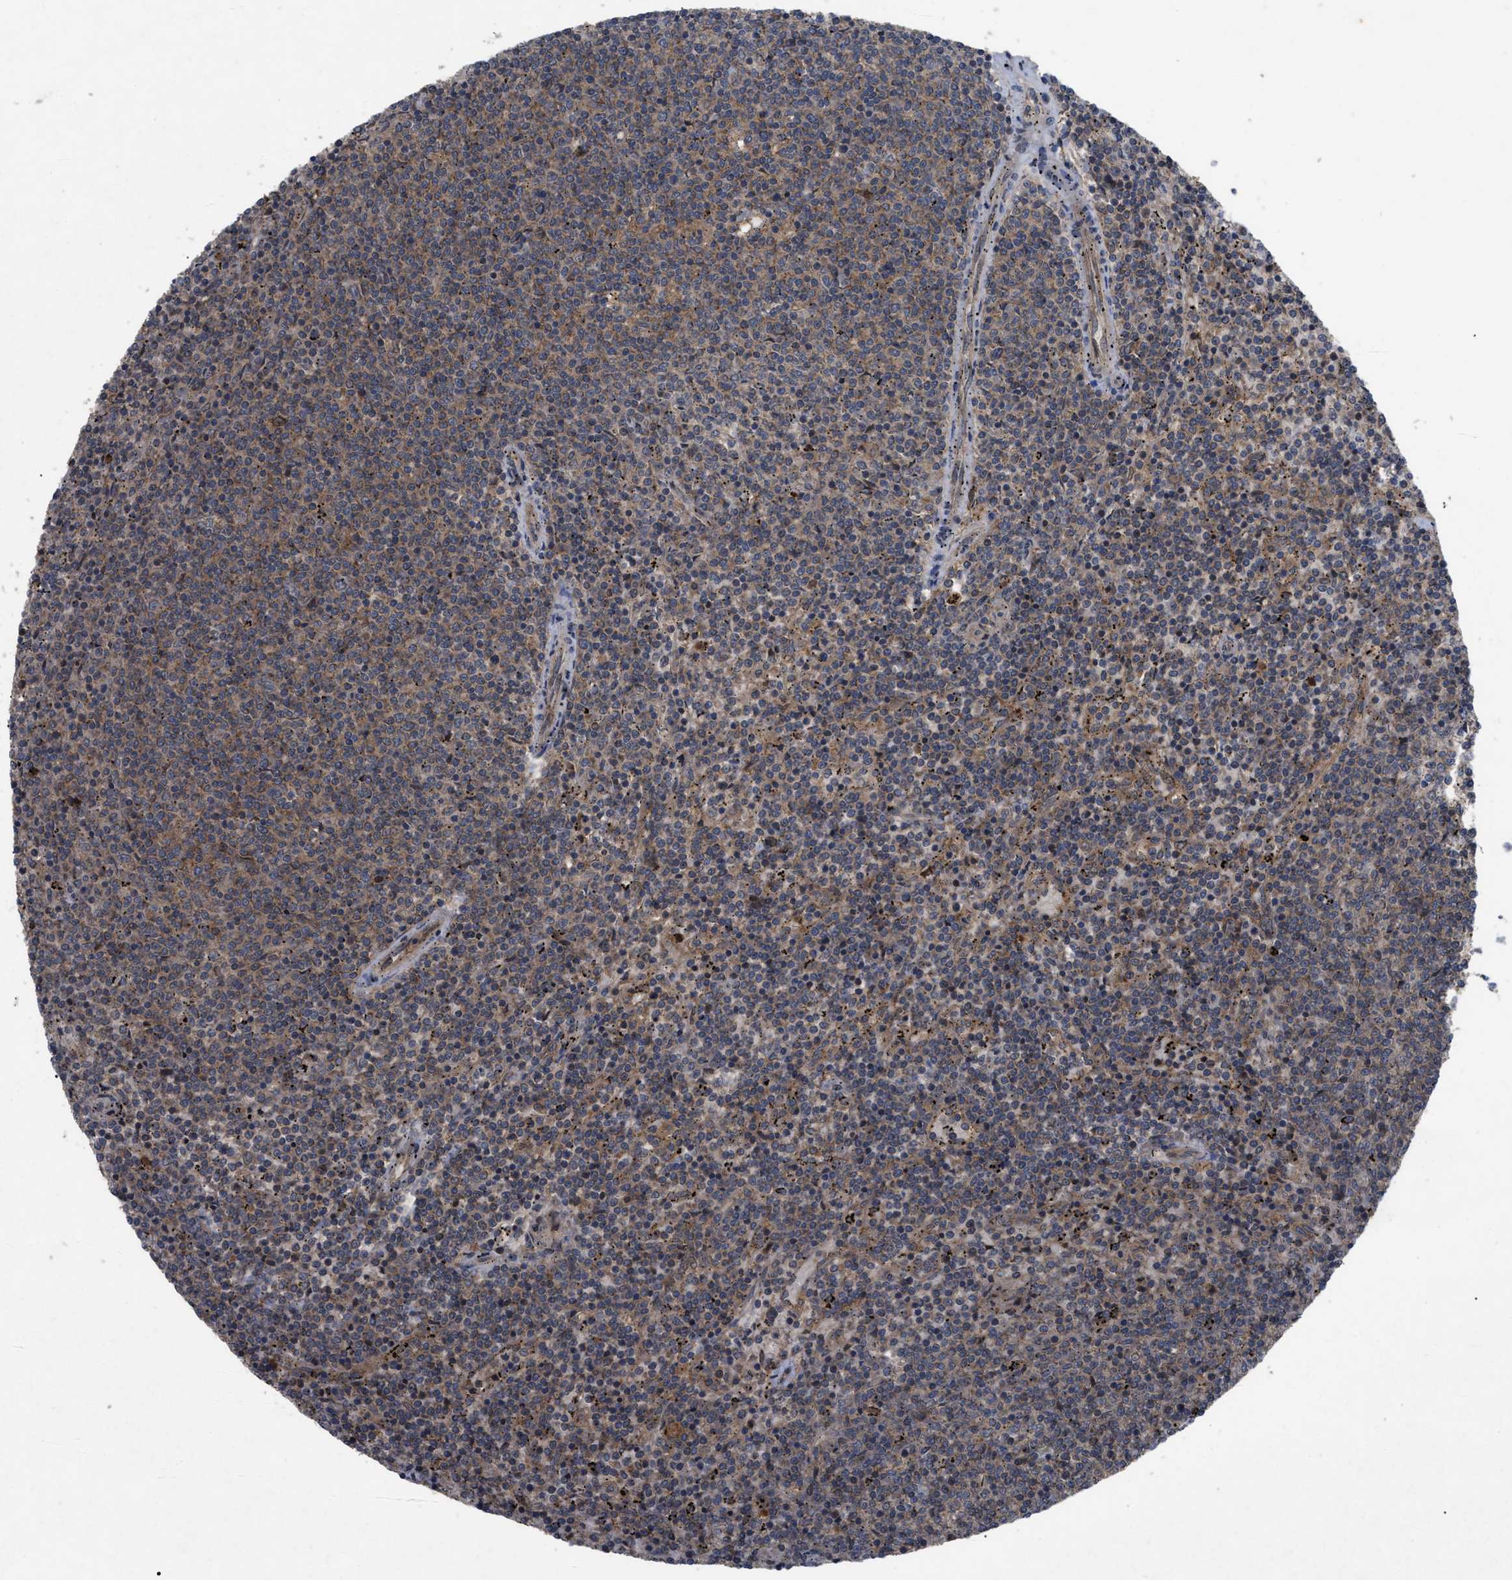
{"staining": {"intensity": "moderate", "quantity": ">75%", "location": "cytoplasmic/membranous"}, "tissue": "lymphoma", "cell_type": "Tumor cells", "image_type": "cancer", "snomed": [{"axis": "morphology", "description": "Malignant lymphoma, non-Hodgkin's type, Low grade"}, {"axis": "topography", "description": "Spleen"}], "caption": "Protein expression analysis of lymphoma demonstrates moderate cytoplasmic/membranous staining in about >75% of tumor cells.", "gene": "RAB2A", "patient": {"sex": "female", "age": 50}}